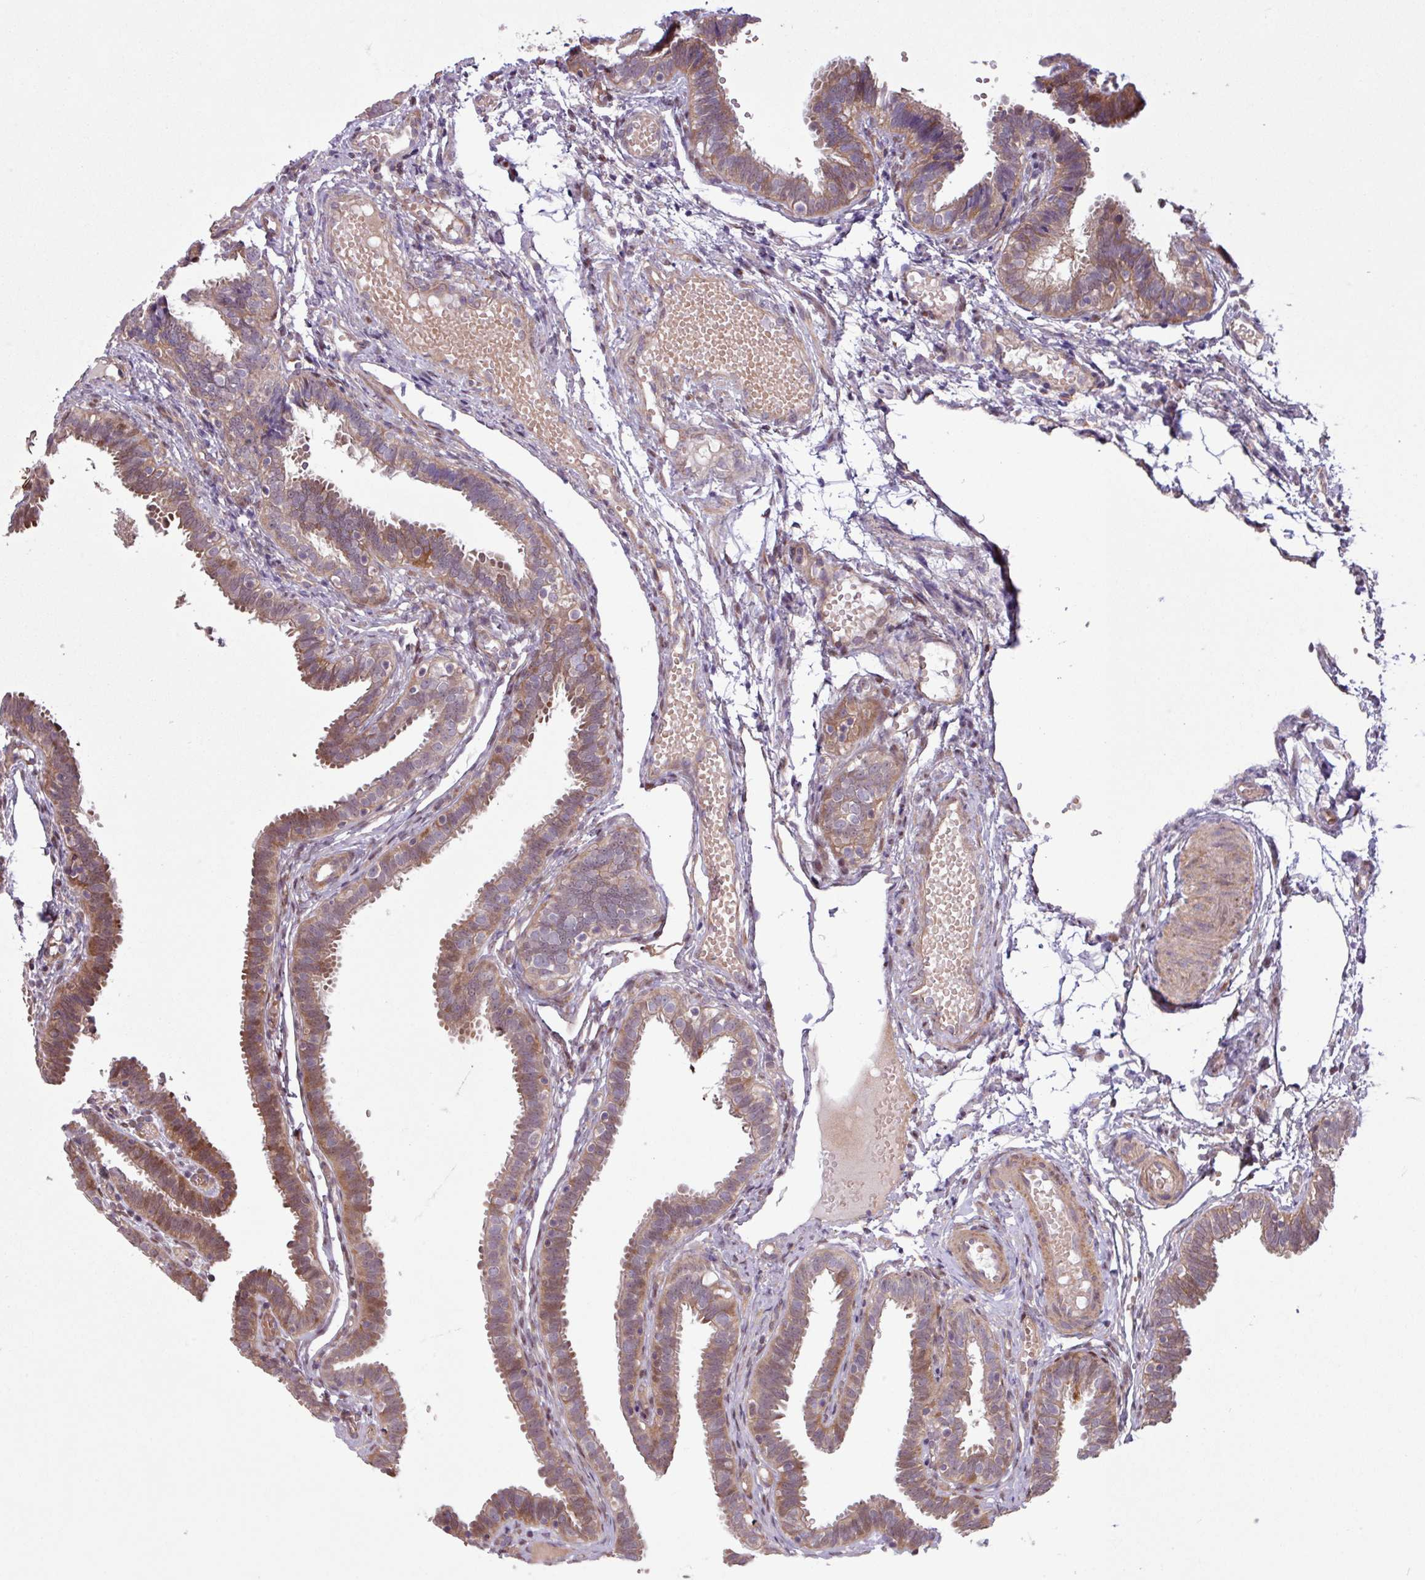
{"staining": {"intensity": "moderate", "quantity": ">75%", "location": "cytoplasmic/membranous"}, "tissue": "fallopian tube", "cell_type": "Glandular cells", "image_type": "normal", "snomed": [{"axis": "morphology", "description": "Normal tissue, NOS"}, {"axis": "topography", "description": "Fallopian tube"}], "caption": "Immunohistochemical staining of unremarkable human fallopian tube exhibits >75% levels of moderate cytoplasmic/membranous protein expression in about >75% of glandular cells. The staining was performed using DAB (3,3'-diaminobenzidine), with brown indicating positive protein expression. Nuclei are stained blue with hematoxylin.", "gene": "PDPR", "patient": {"sex": "female", "age": 37}}